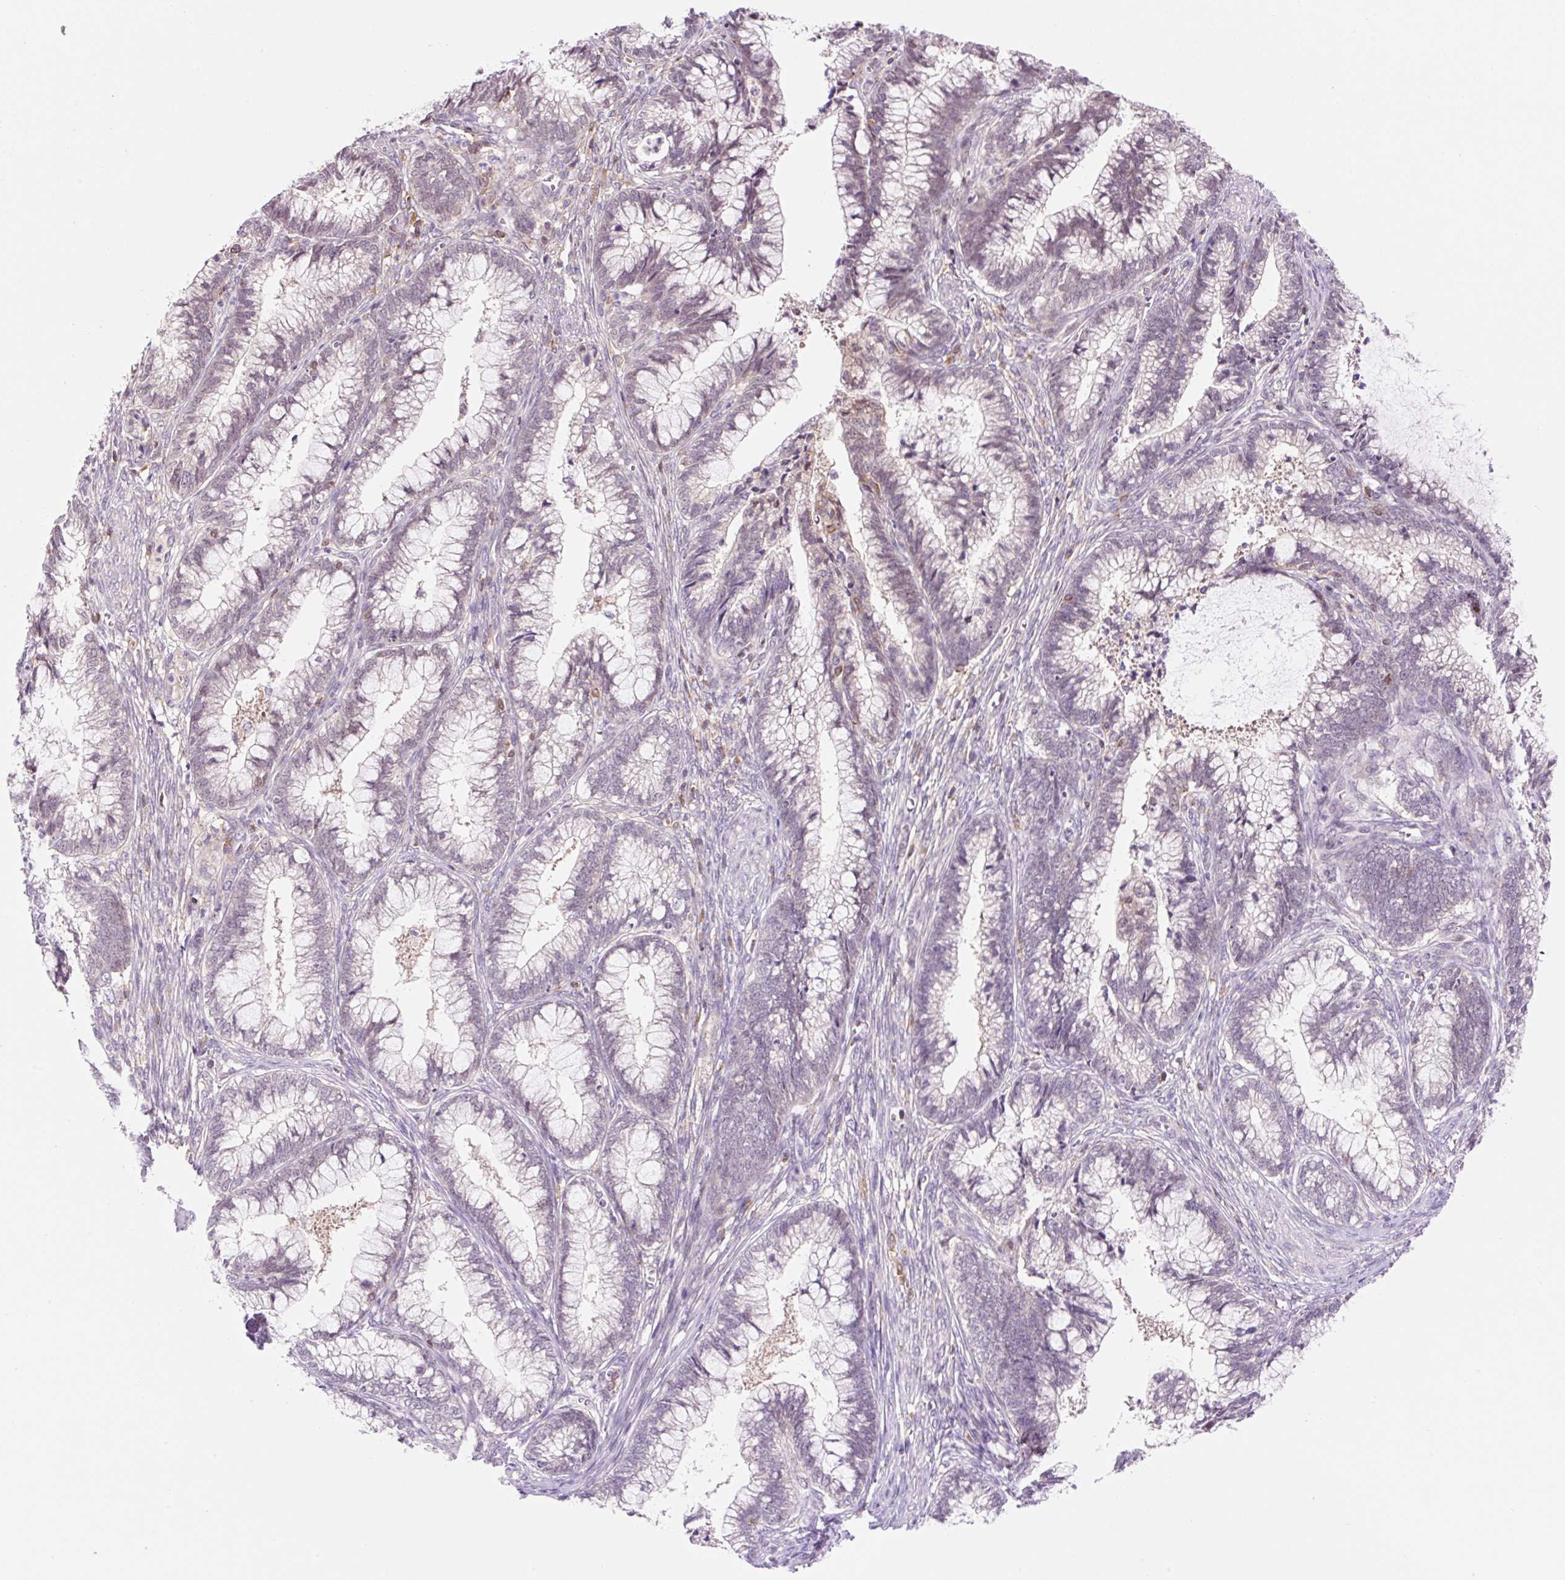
{"staining": {"intensity": "weak", "quantity": "<25%", "location": "nuclear"}, "tissue": "cervical cancer", "cell_type": "Tumor cells", "image_type": "cancer", "snomed": [{"axis": "morphology", "description": "Adenocarcinoma, NOS"}, {"axis": "topography", "description": "Cervix"}], "caption": "DAB (3,3'-diaminobenzidine) immunohistochemical staining of human cervical cancer (adenocarcinoma) exhibits no significant positivity in tumor cells.", "gene": "CARD11", "patient": {"sex": "female", "age": 44}}